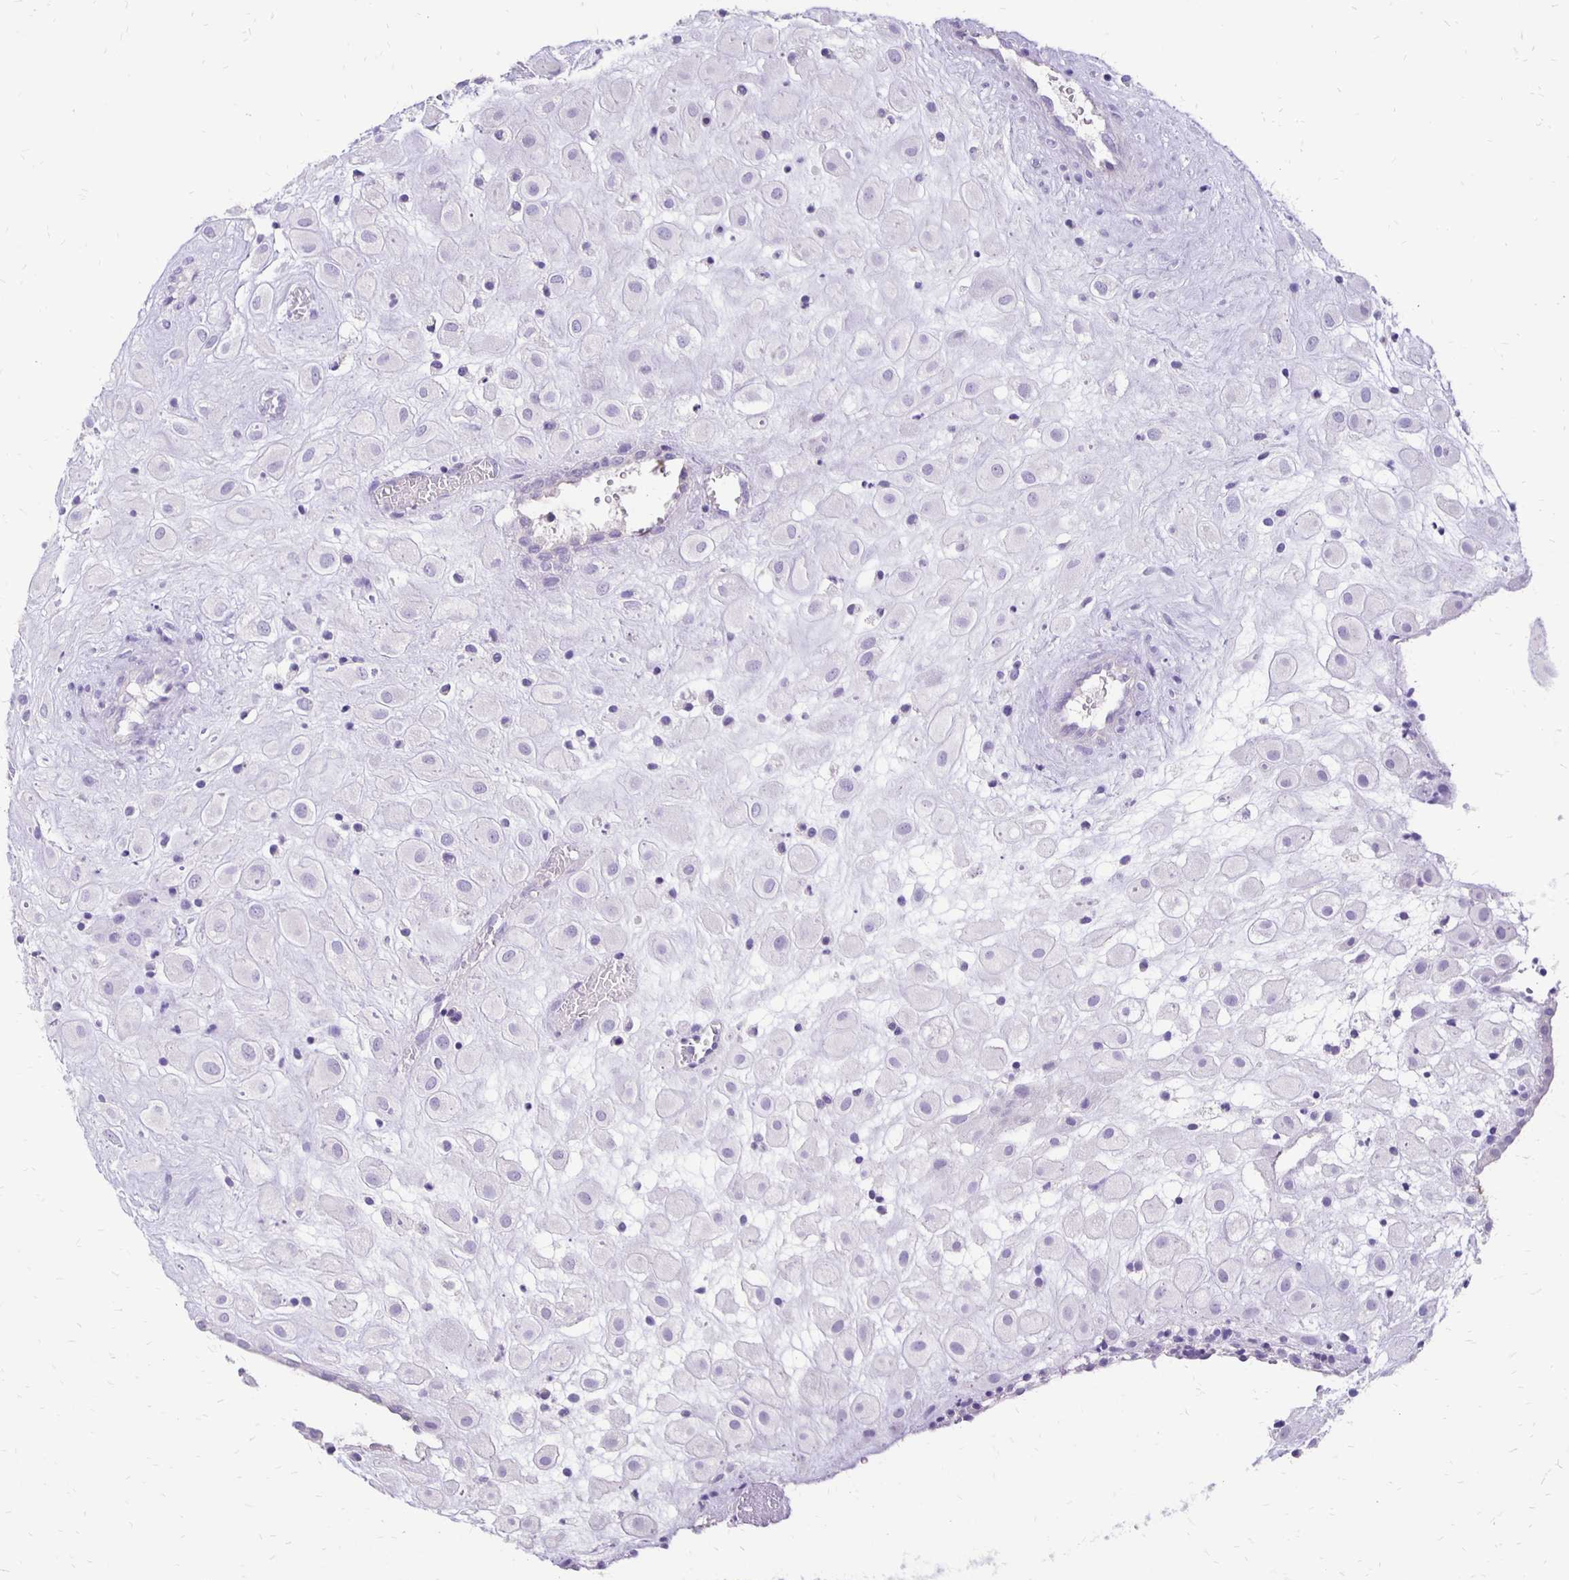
{"staining": {"intensity": "negative", "quantity": "none", "location": "none"}, "tissue": "placenta", "cell_type": "Decidual cells", "image_type": "normal", "snomed": [{"axis": "morphology", "description": "Normal tissue, NOS"}, {"axis": "topography", "description": "Placenta"}], "caption": "An image of placenta stained for a protein exhibits no brown staining in decidual cells. The staining was performed using DAB to visualize the protein expression in brown, while the nuclei were stained in blue with hematoxylin (Magnification: 20x).", "gene": "ANKRD45", "patient": {"sex": "female", "age": 24}}